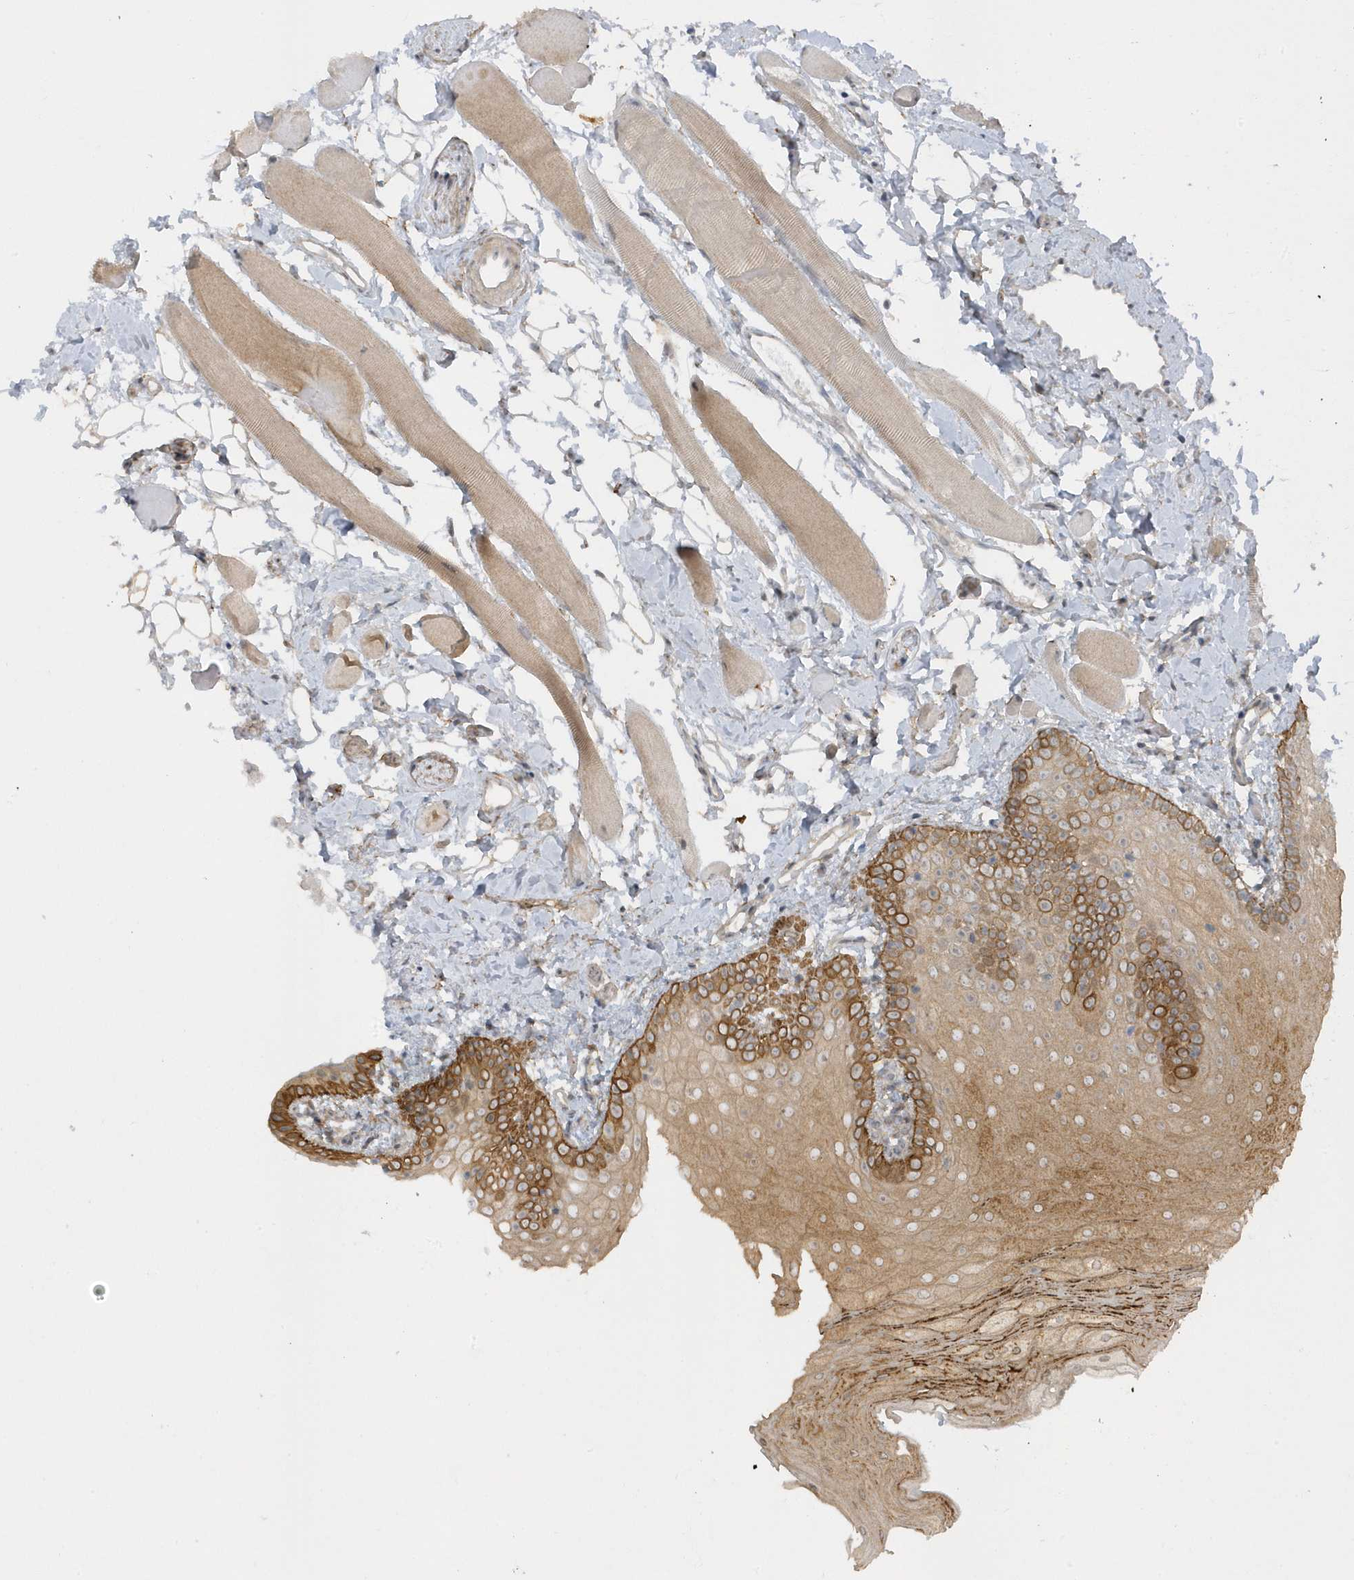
{"staining": {"intensity": "strong", "quantity": "25%-75%", "location": "cytoplasmic/membranous"}, "tissue": "oral mucosa", "cell_type": "Squamous epithelial cells", "image_type": "normal", "snomed": [{"axis": "morphology", "description": "Normal tissue, NOS"}, {"axis": "topography", "description": "Oral tissue"}], "caption": "Protein staining reveals strong cytoplasmic/membranous positivity in approximately 25%-75% of squamous epithelial cells in unremarkable oral mucosa.", "gene": "PARD3B", "patient": {"sex": "male", "age": 28}}